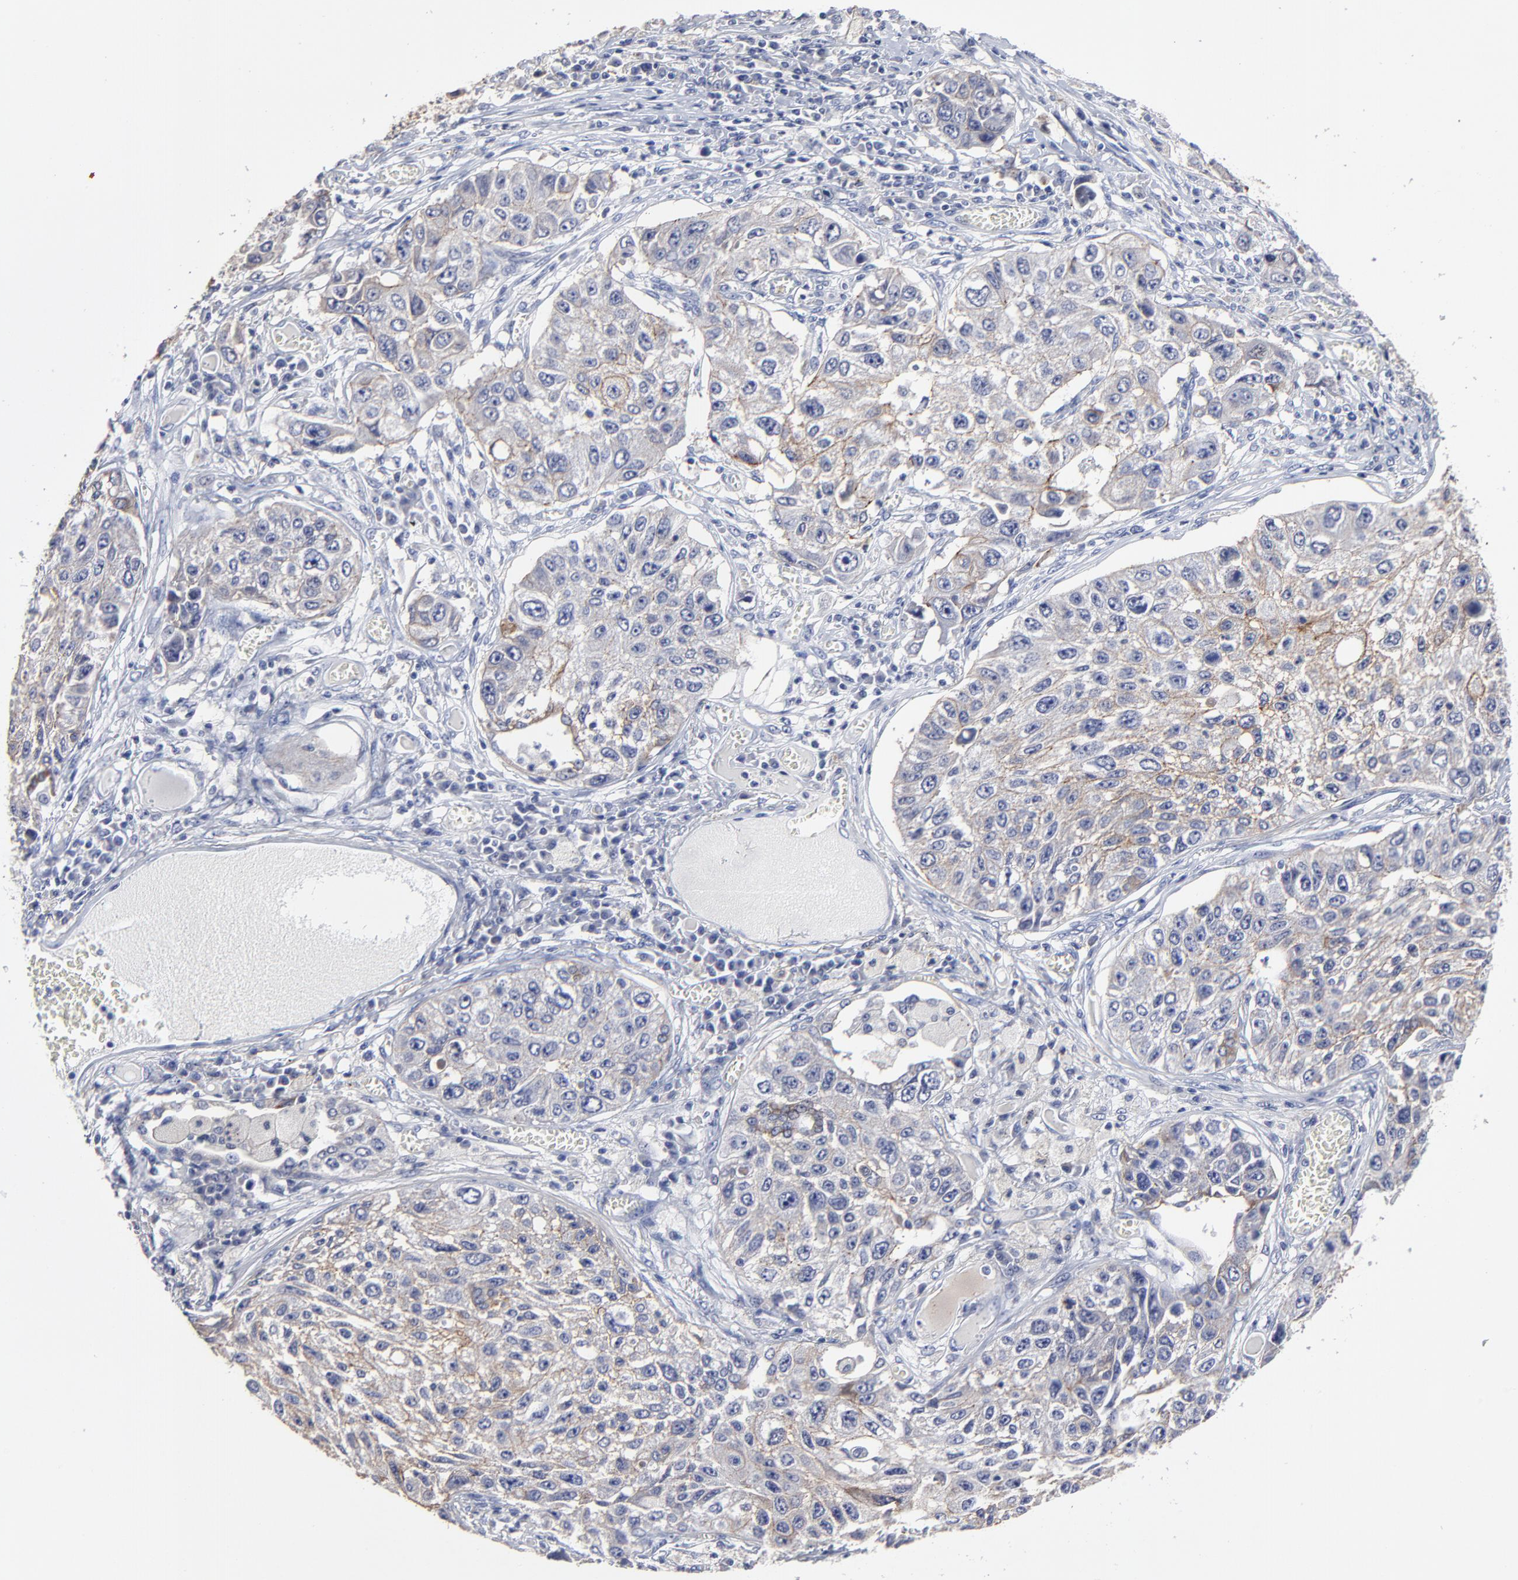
{"staining": {"intensity": "negative", "quantity": "none", "location": "none"}, "tissue": "lung cancer", "cell_type": "Tumor cells", "image_type": "cancer", "snomed": [{"axis": "morphology", "description": "Squamous cell carcinoma, NOS"}, {"axis": "topography", "description": "Lung"}], "caption": "The micrograph shows no significant positivity in tumor cells of lung squamous cell carcinoma.", "gene": "CXADR", "patient": {"sex": "male", "age": 71}}